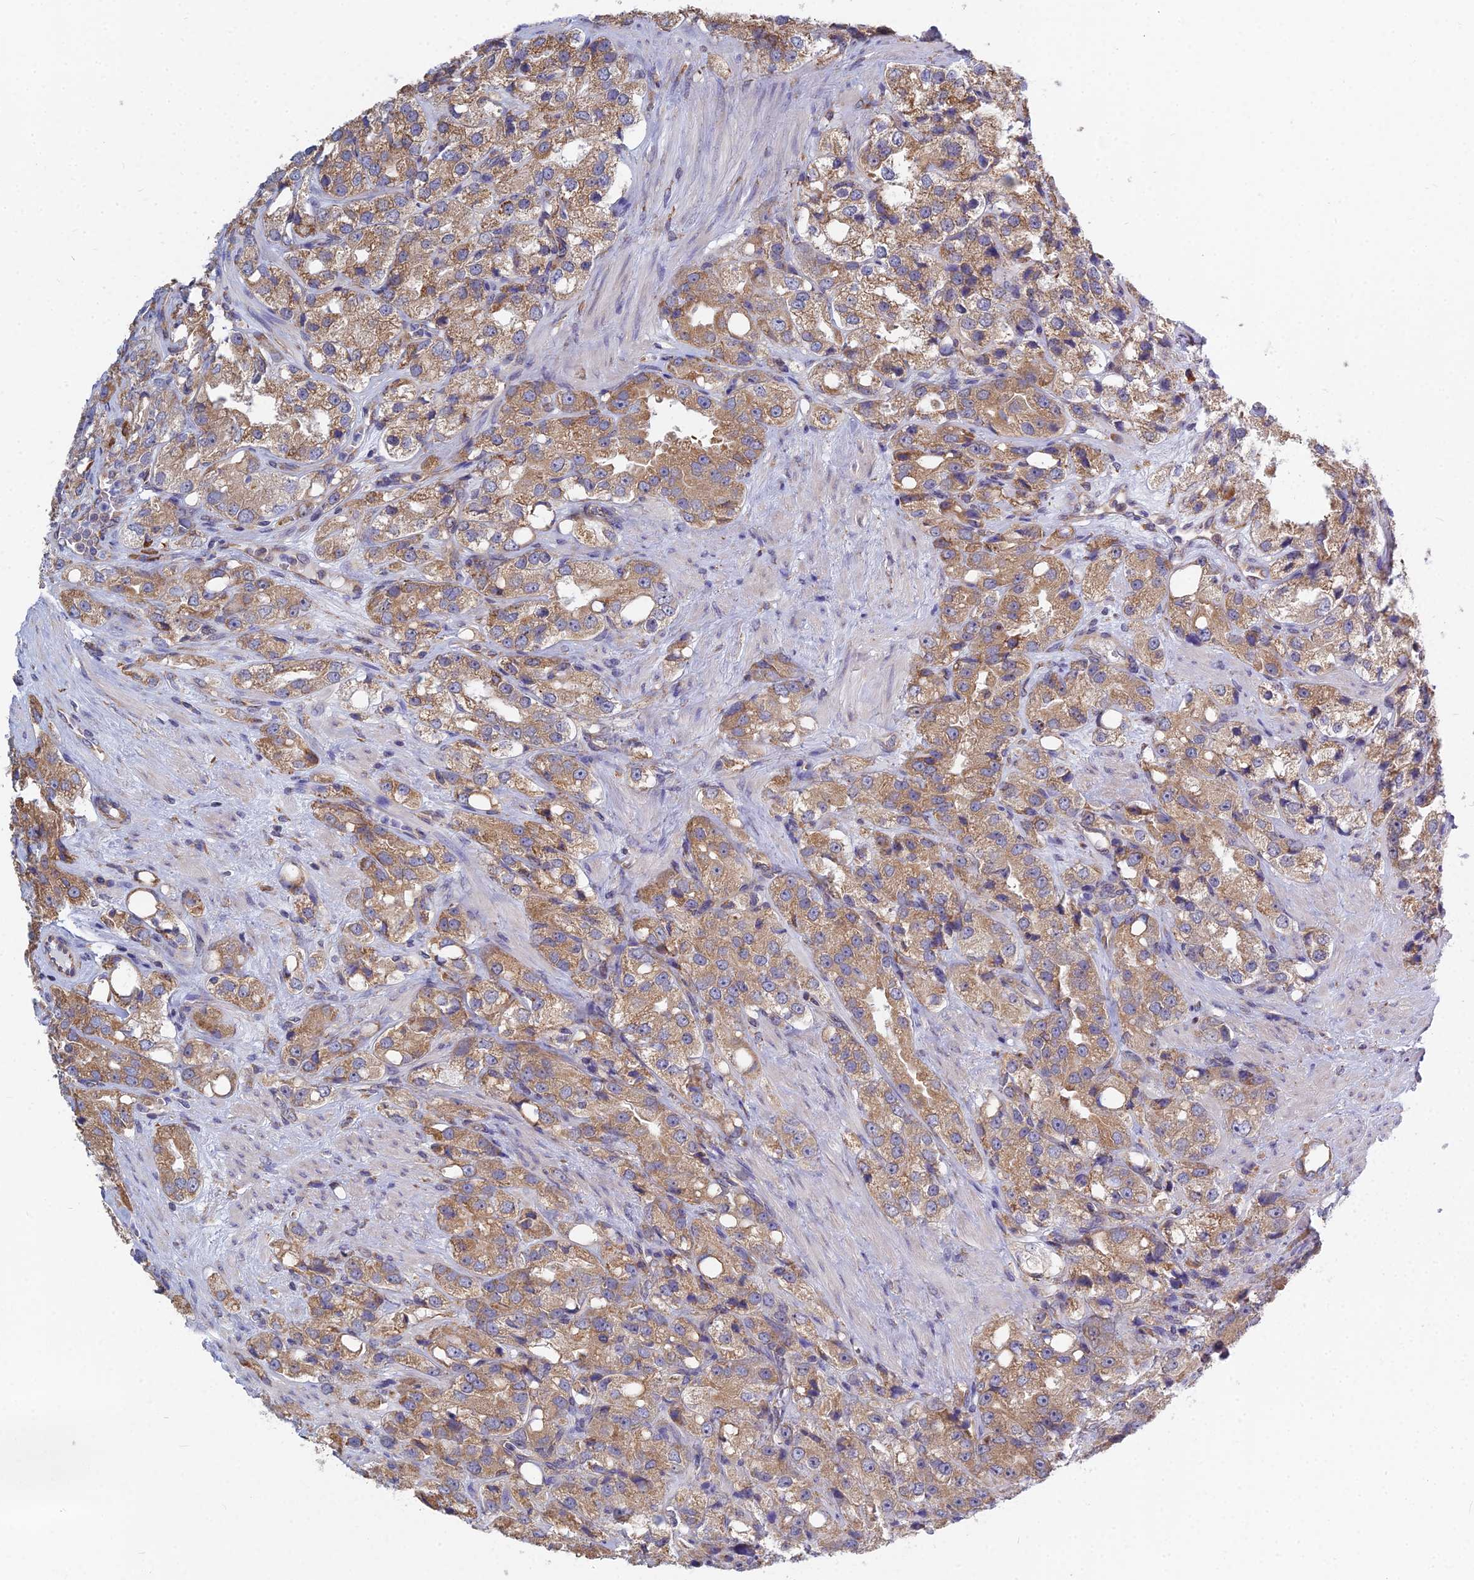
{"staining": {"intensity": "moderate", "quantity": ">75%", "location": "cytoplasmic/membranous"}, "tissue": "prostate cancer", "cell_type": "Tumor cells", "image_type": "cancer", "snomed": [{"axis": "morphology", "description": "Adenocarcinoma, NOS"}, {"axis": "topography", "description": "Prostate"}], "caption": "Immunohistochemical staining of prostate cancer (adenocarcinoma) displays medium levels of moderate cytoplasmic/membranous staining in about >75% of tumor cells.", "gene": "KIAA1143", "patient": {"sex": "male", "age": 79}}